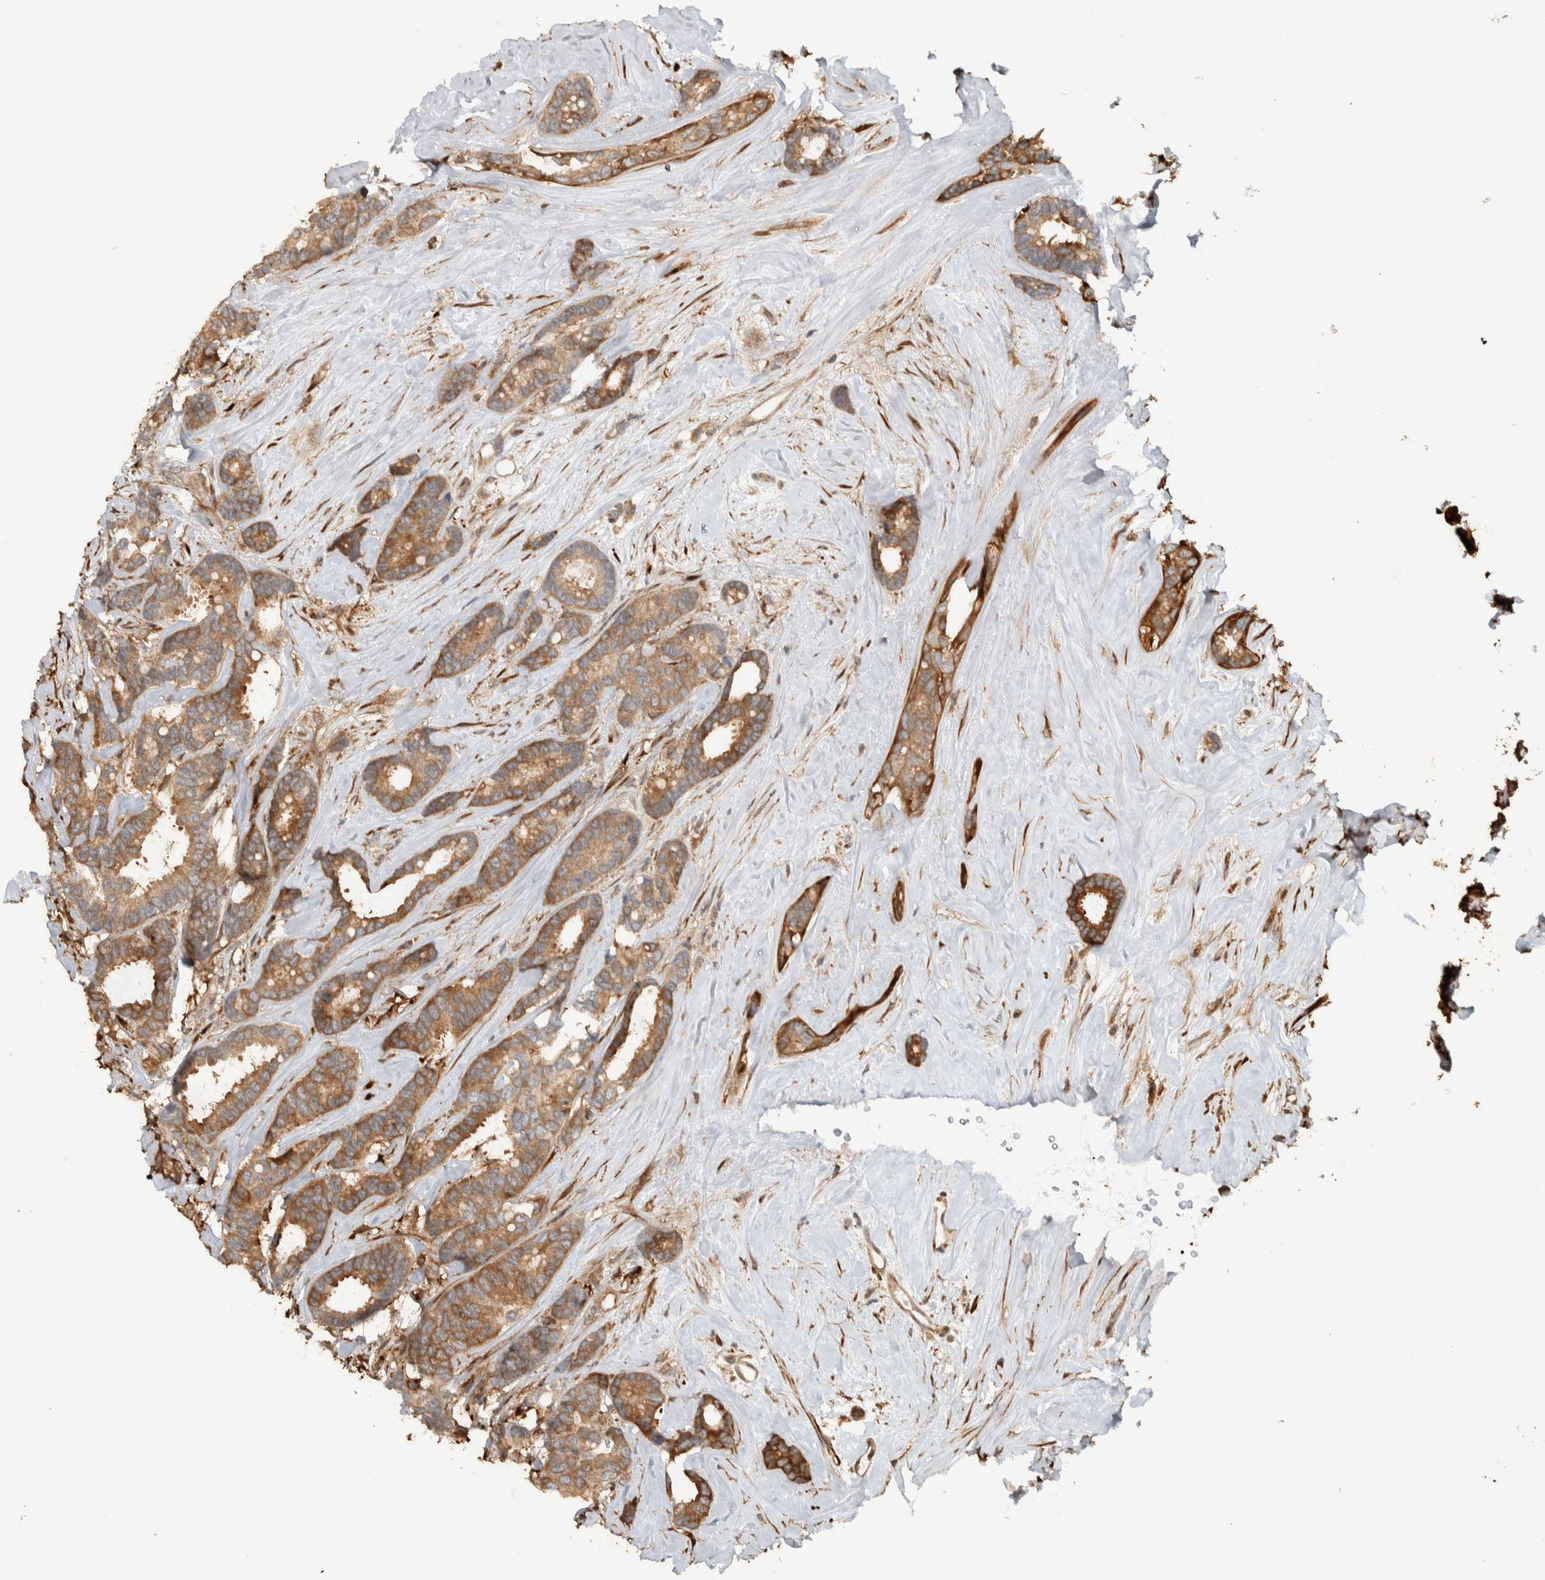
{"staining": {"intensity": "moderate", "quantity": ">75%", "location": "cytoplasmic/membranous"}, "tissue": "breast cancer", "cell_type": "Tumor cells", "image_type": "cancer", "snomed": [{"axis": "morphology", "description": "Duct carcinoma"}, {"axis": "topography", "description": "Breast"}], "caption": "The photomicrograph displays a brown stain indicating the presence of a protein in the cytoplasmic/membranous of tumor cells in breast cancer.", "gene": "CNTROB", "patient": {"sex": "female", "age": 87}}